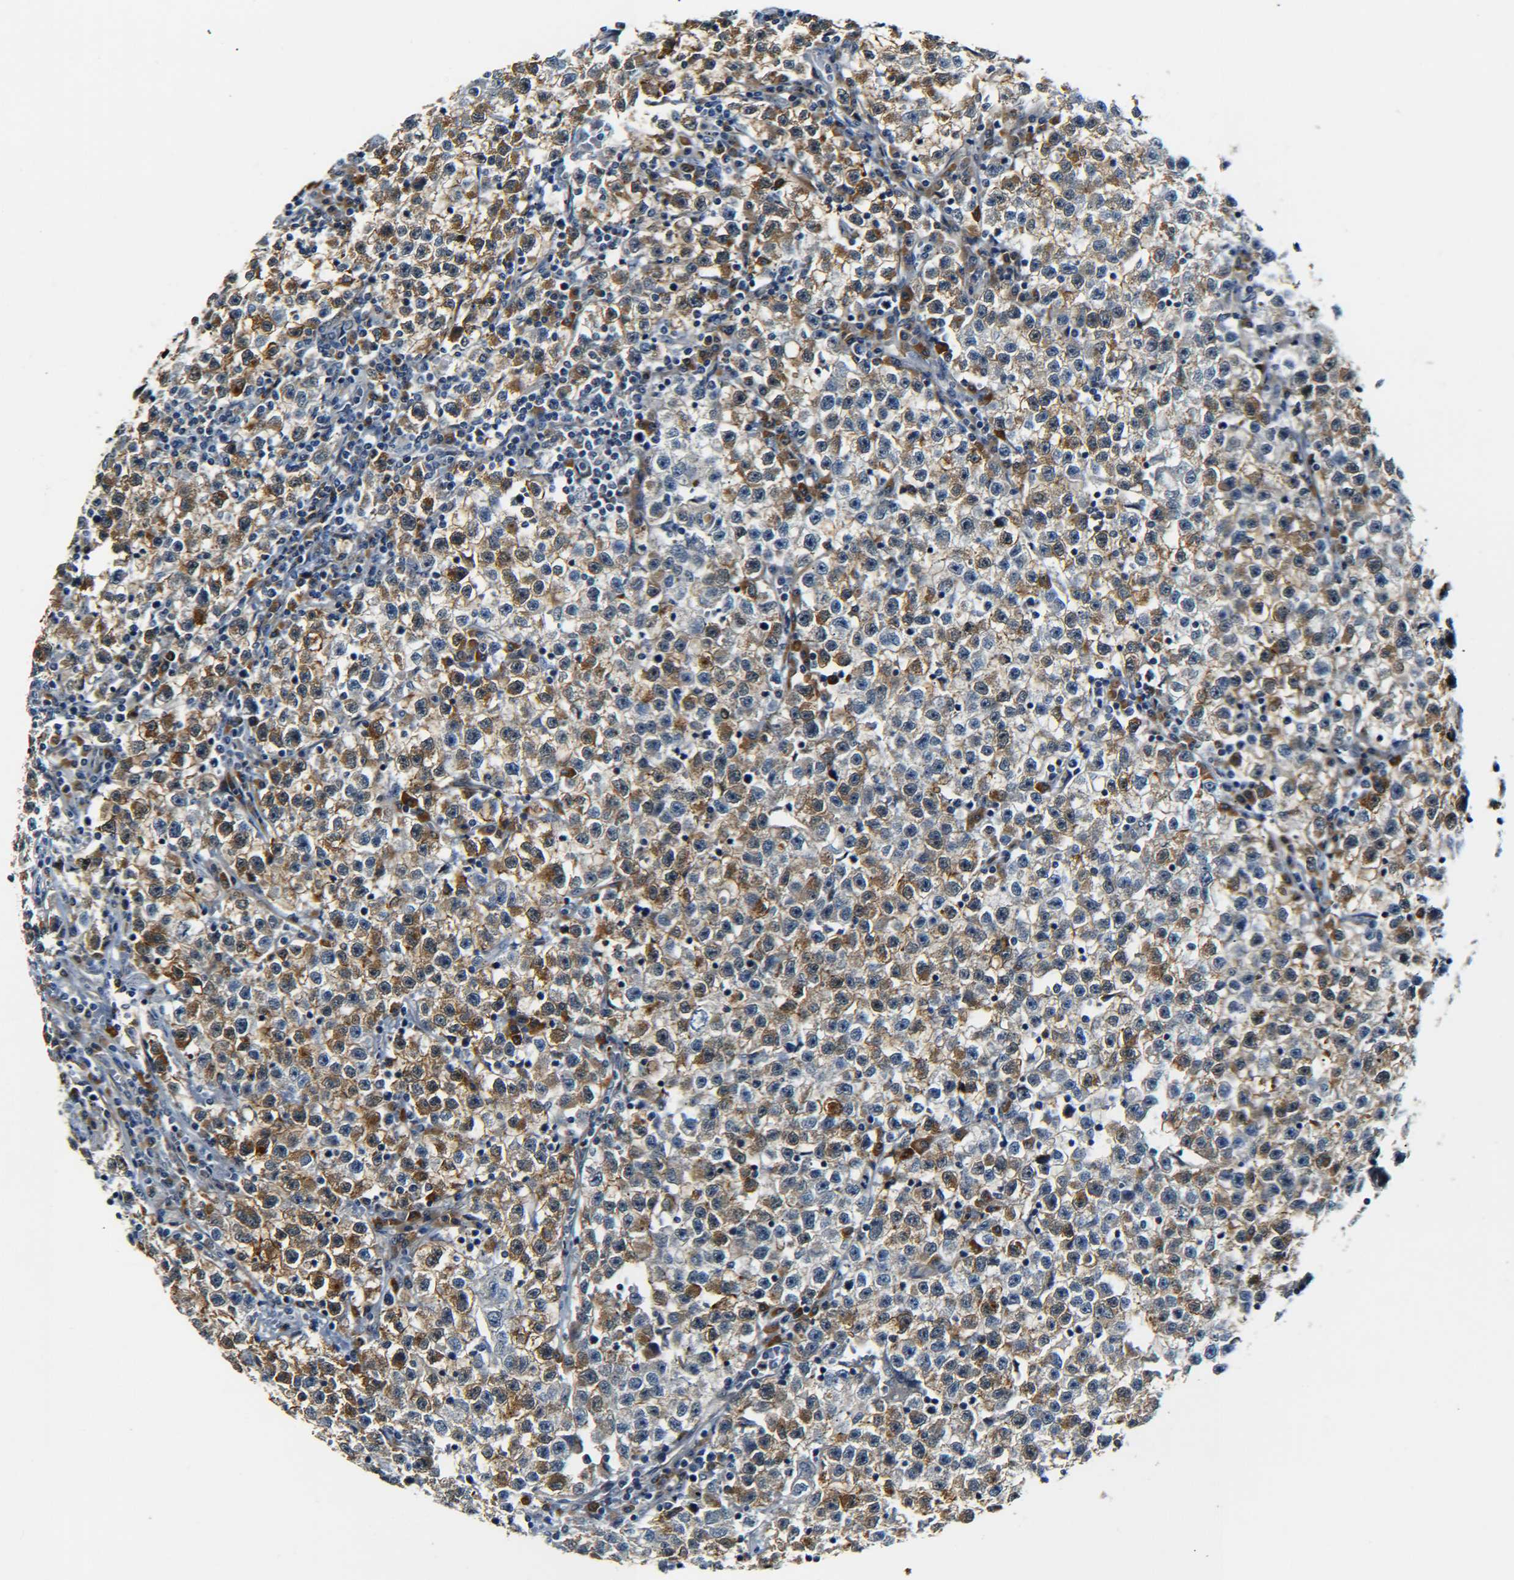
{"staining": {"intensity": "moderate", "quantity": ">75%", "location": "cytoplasmic/membranous"}, "tissue": "testis cancer", "cell_type": "Tumor cells", "image_type": "cancer", "snomed": [{"axis": "morphology", "description": "Seminoma, NOS"}, {"axis": "topography", "description": "Testis"}], "caption": "Protein staining by immunohistochemistry (IHC) exhibits moderate cytoplasmic/membranous expression in approximately >75% of tumor cells in seminoma (testis).", "gene": "MEIS1", "patient": {"sex": "male", "age": 22}}